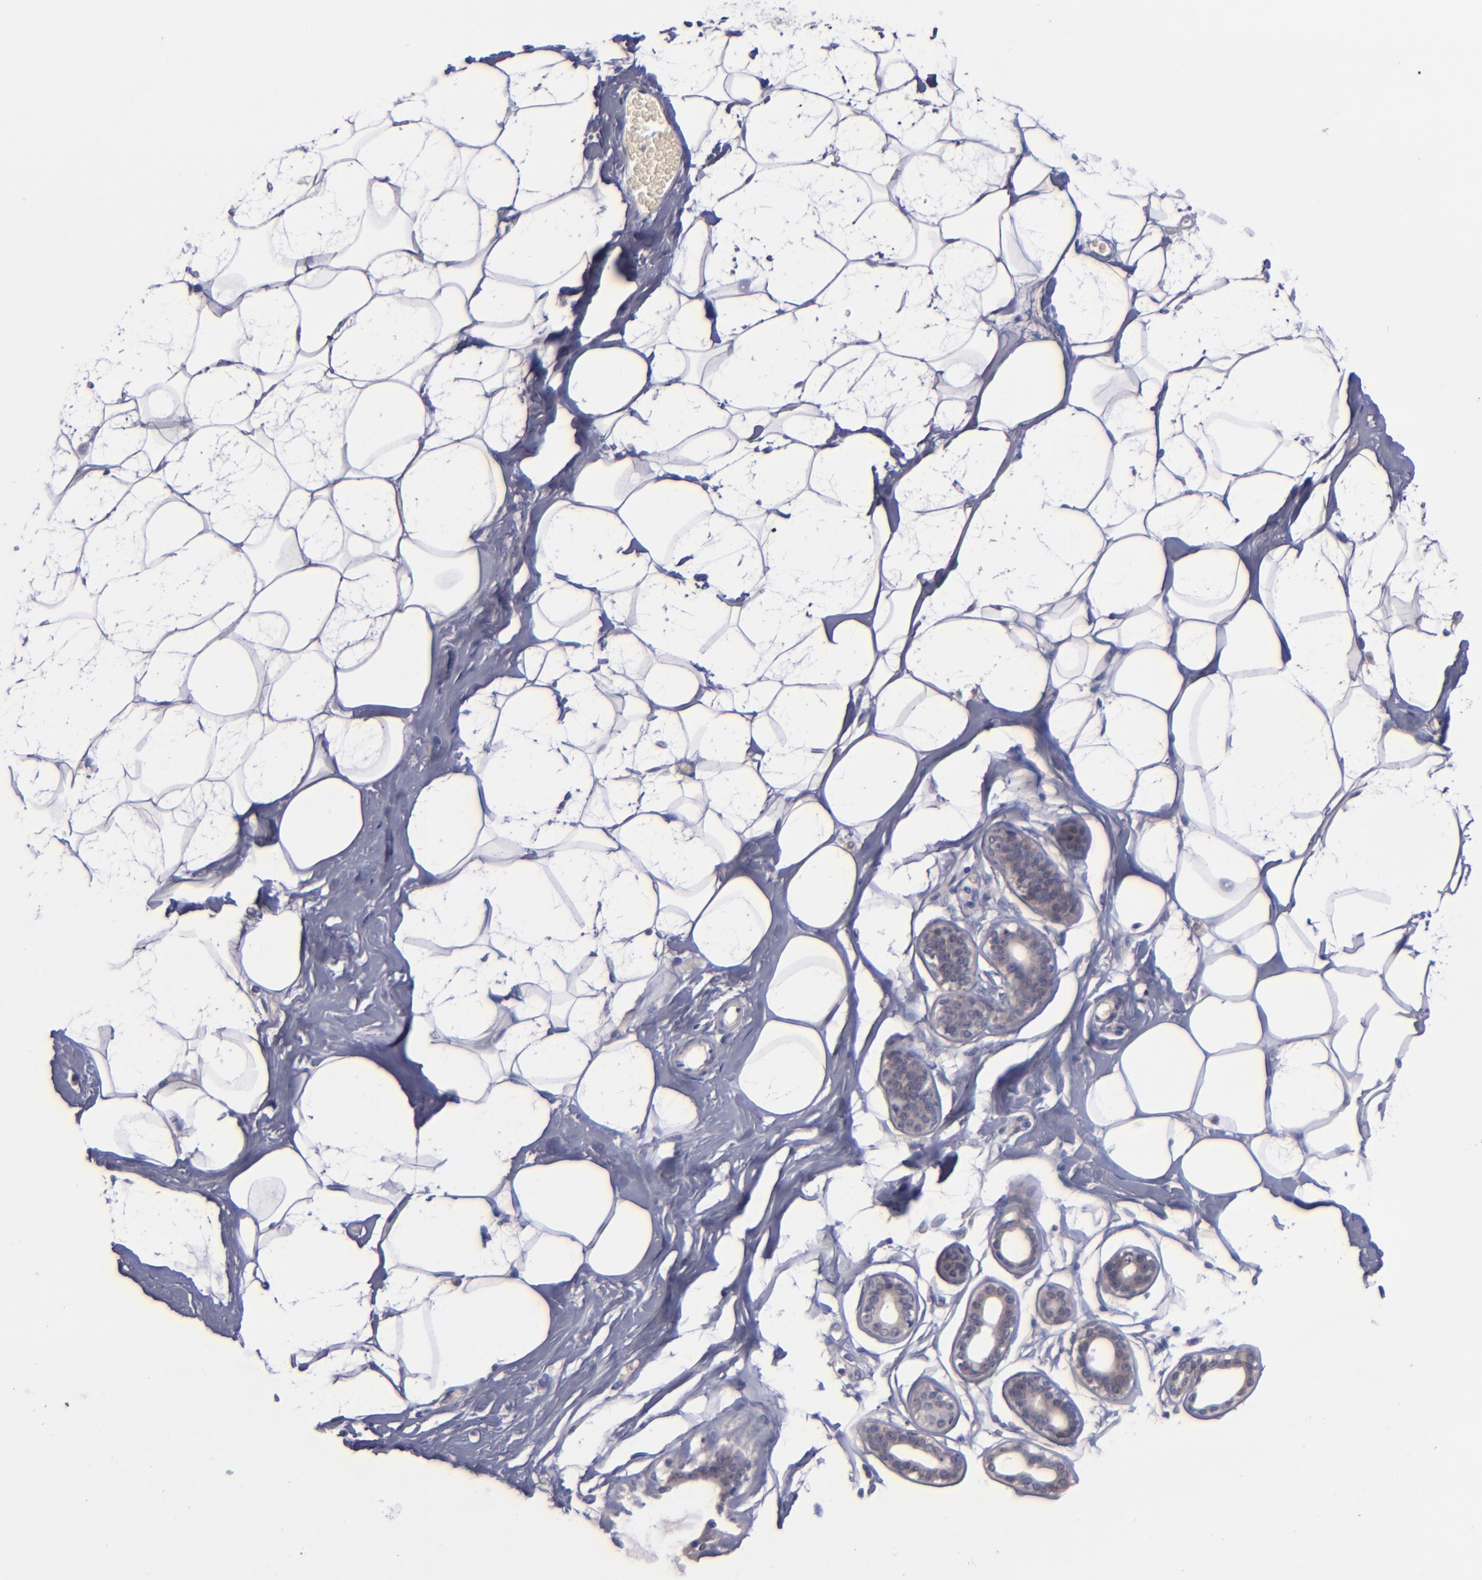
{"staining": {"intensity": "negative", "quantity": "none", "location": "none"}, "tissue": "breast", "cell_type": "Adipocytes", "image_type": "normal", "snomed": [{"axis": "morphology", "description": "Normal tissue, NOS"}, {"axis": "morphology", "description": "Fibrosis, NOS"}, {"axis": "topography", "description": "Breast"}], "caption": "This is a photomicrograph of immunohistochemistry (IHC) staining of unremarkable breast, which shows no positivity in adipocytes.", "gene": "TSC2", "patient": {"sex": "female", "age": 39}}